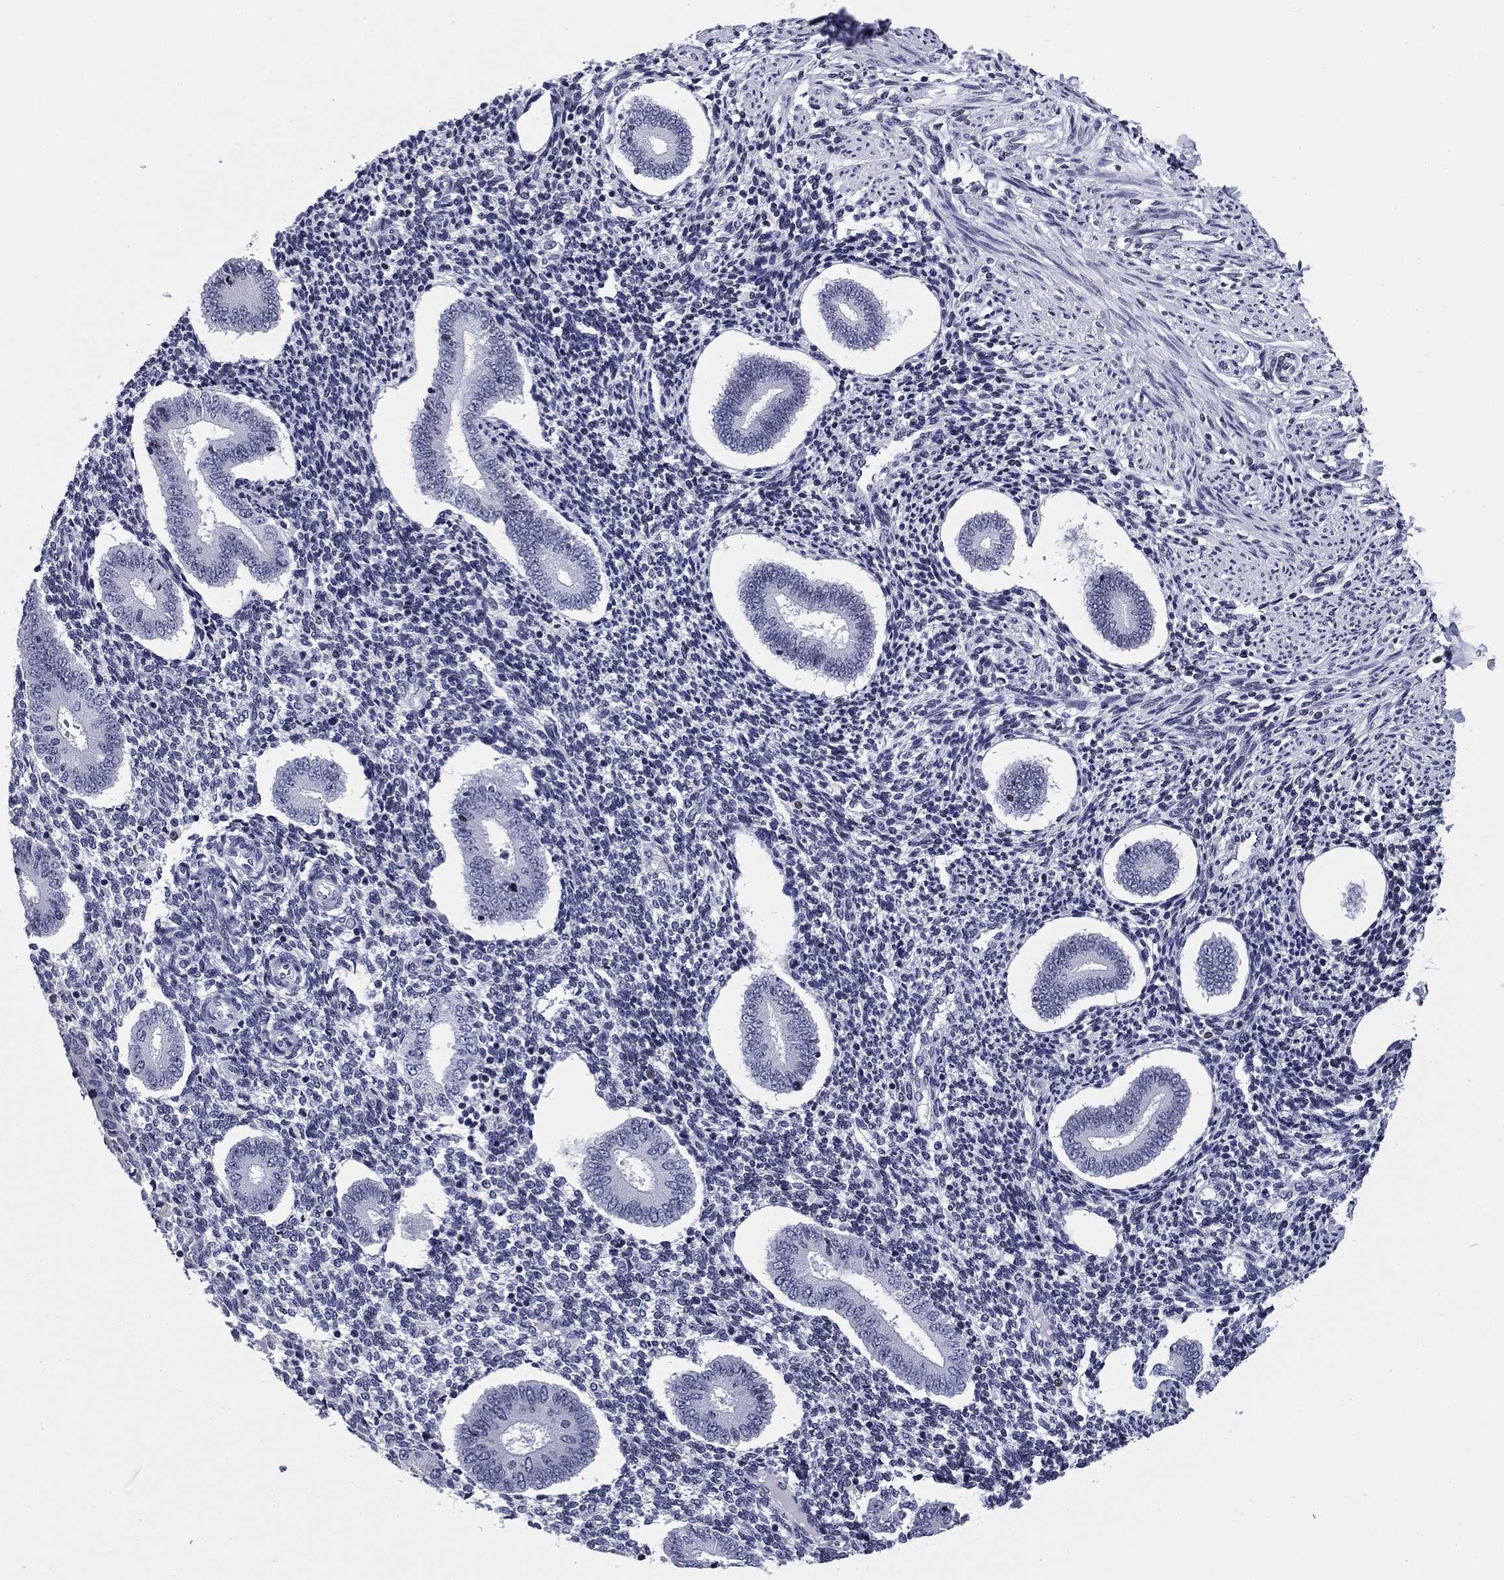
{"staining": {"intensity": "negative", "quantity": "none", "location": "none"}, "tissue": "endometrium", "cell_type": "Cells in endometrial stroma", "image_type": "normal", "snomed": [{"axis": "morphology", "description": "Normal tissue, NOS"}, {"axis": "topography", "description": "Endometrium"}], "caption": "Protein analysis of unremarkable endometrium demonstrates no significant positivity in cells in endometrial stroma. Nuclei are stained in blue.", "gene": "CCDC144A", "patient": {"sex": "female", "age": 40}}